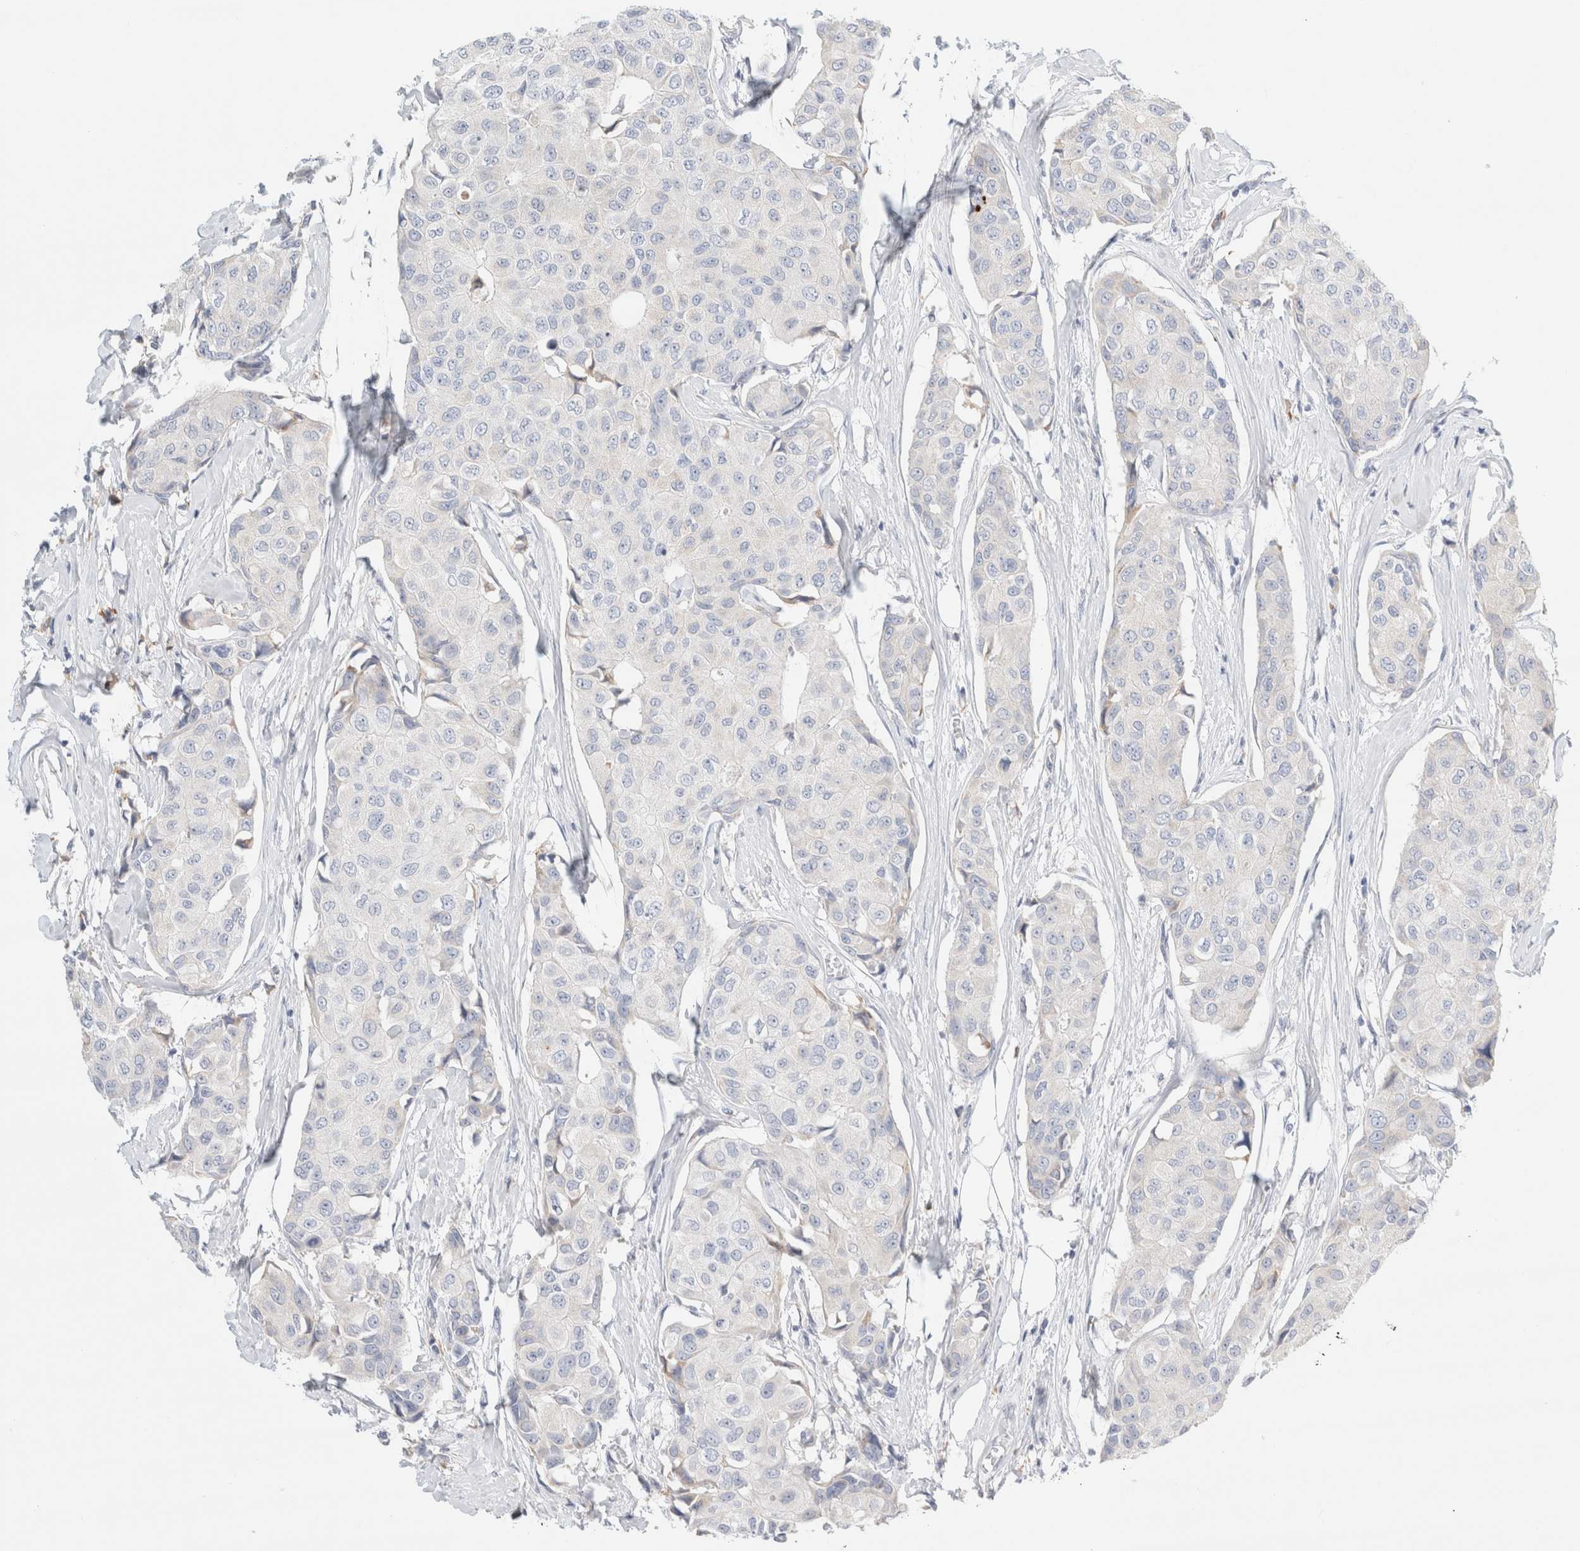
{"staining": {"intensity": "negative", "quantity": "none", "location": "none"}, "tissue": "breast cancer", "cell_type": "Tumor cells", "image_type": "cancer", "snomed": [{"axis": "morphology", "description": "Duct carcinoma"}, {"axis": "topography", "description": "Breast"}], "caption": "Breast cancer was stained to show a protein in brown. There is no significant staining in tumor cells.", "gene": "CSK", "patient": {"sex": "female", "age": 80}}